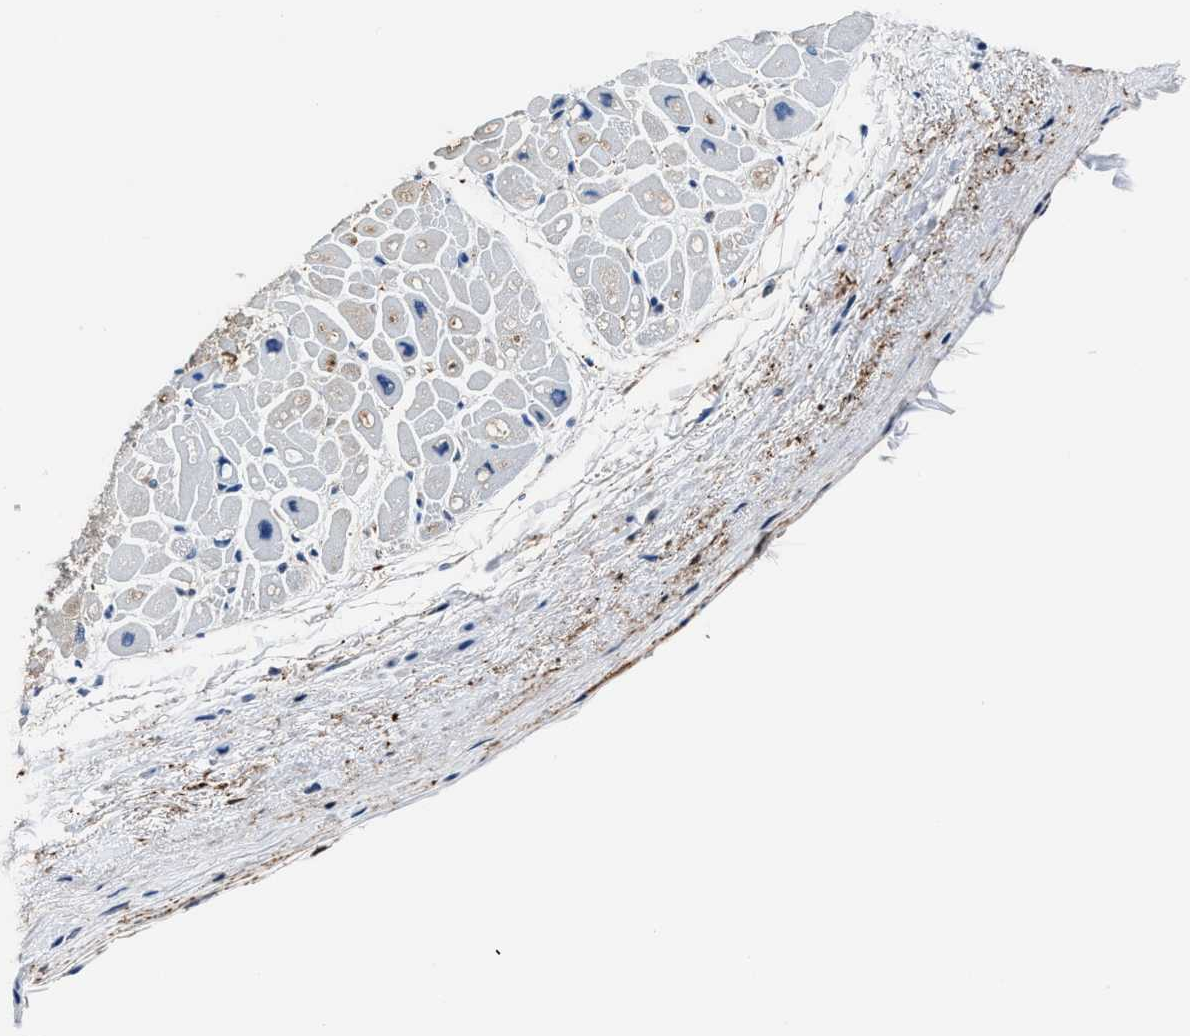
{"staining": {"intensity": "negative", "quantity": "none", "location": "none"}, "tissue": "heart muscle", "cell_type": "Cardiomyocytes", "image_type": "normal", "snomed": [{"axis": "morphology", "description": "Normal tissue, NOS"}, {"axis": "topography", "description": "Heart"}], "caption": "High power microscopy photomicrograph of an immunohistochemistry (IHC) photomicrograph of normal heart muscle, revealing no significant expression in cardiomyocytes. (Brightfield microscopy of DAB immunohistochemistry at high magnification).", "gene": "FTL", "patient": {"sex": "male", "age": 49}}